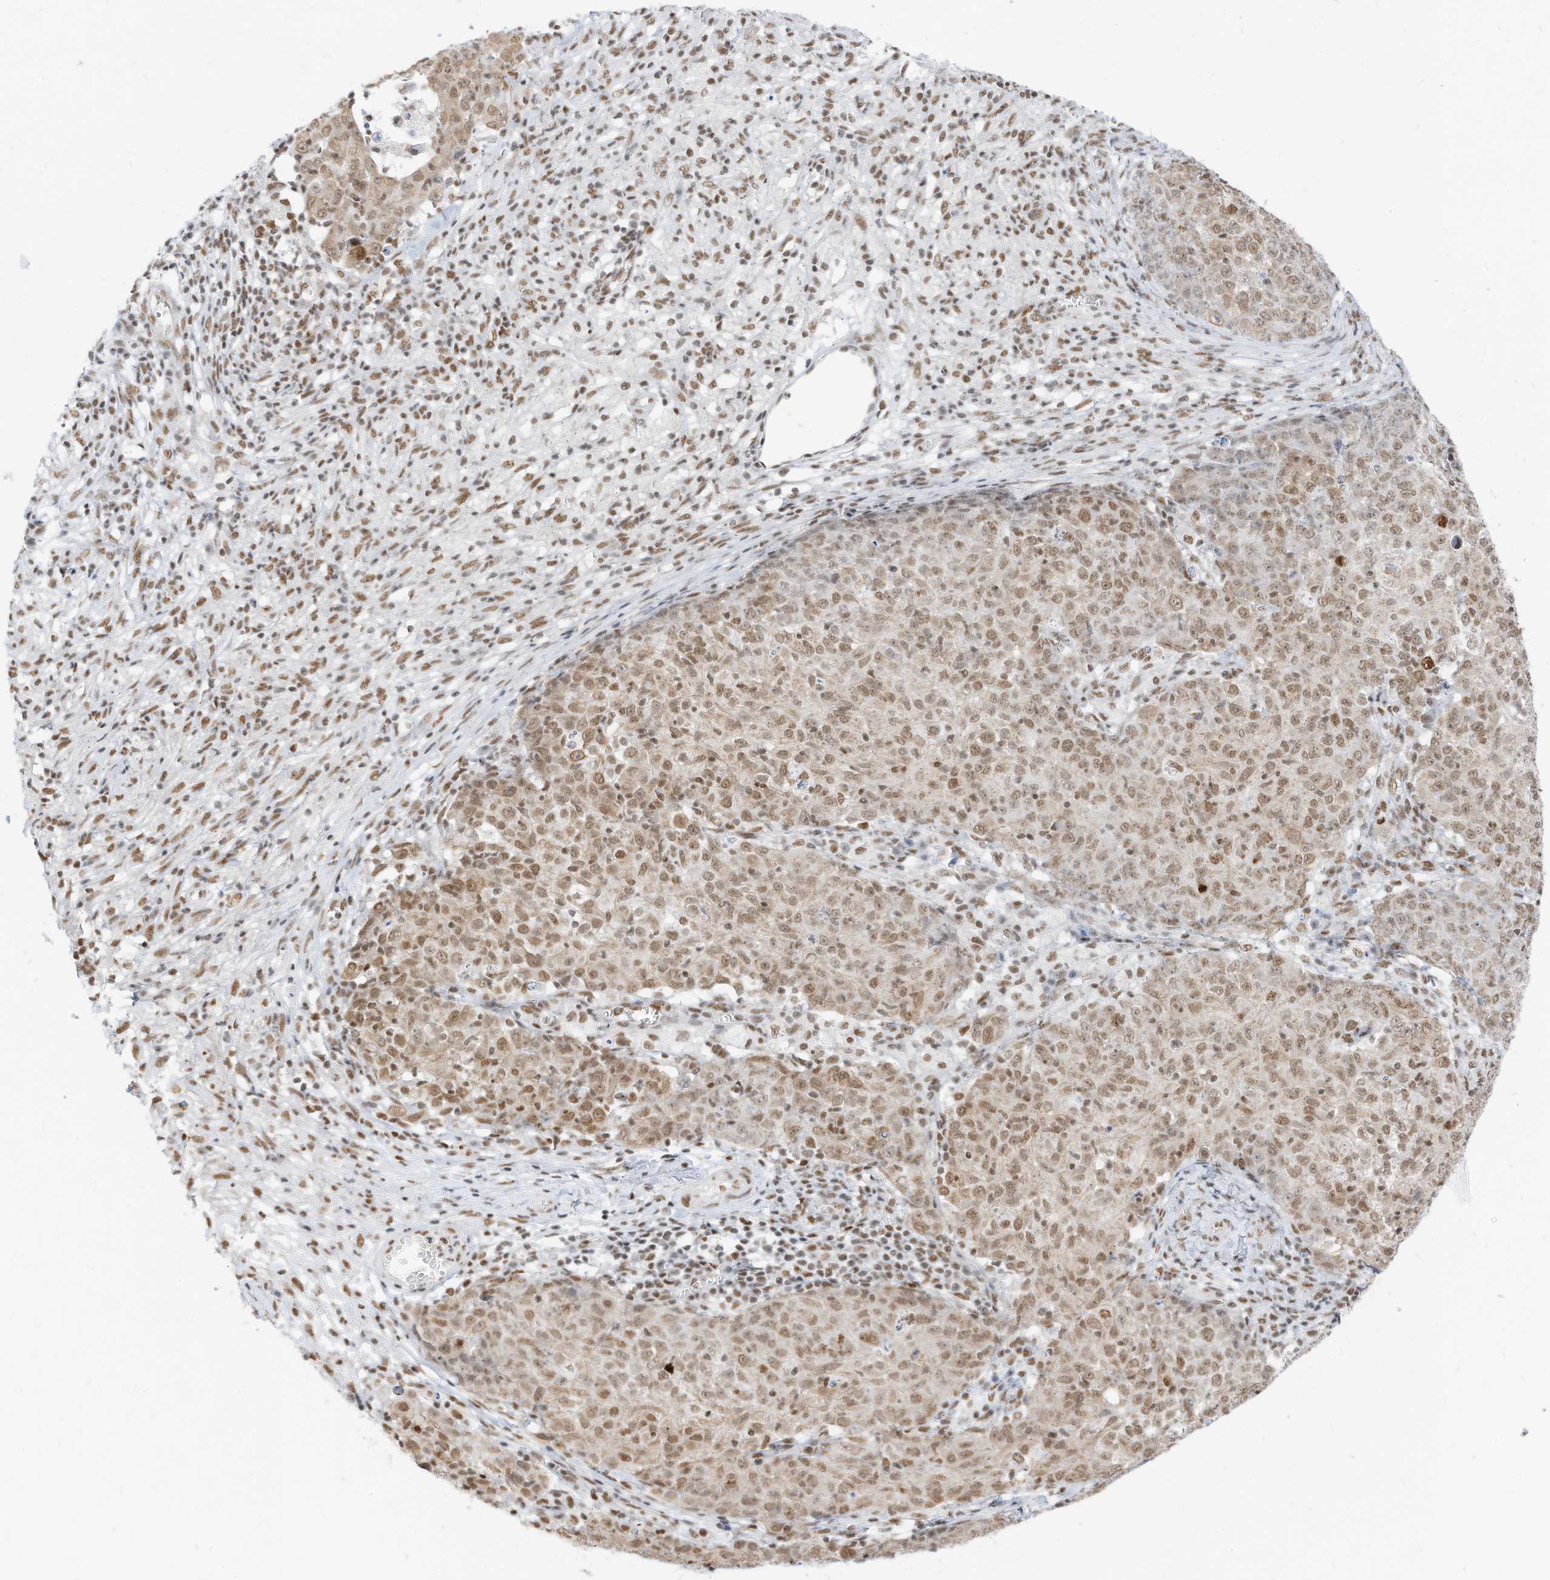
{"staining": {"intensity": "moderate", "quantity": ">75%", "location": "nuclear"}, "tissue": "ovarian cancer", "cell_type": "Tumor cells", "image_type": "cancer", "snomed": [{"axis": "morphology", "description": "Carcinoma, endometroid"}, {"axis": "topography", "description": "Ovary"}], "caption": "Immunohistochemical staining of ovarian endometroid carcinoma demonstrates medium levels of moderate nuclear expression in about >75% of tumor cells.", "gene": "SMARCA2", "patient": {"sex": "female", "age": 42}}